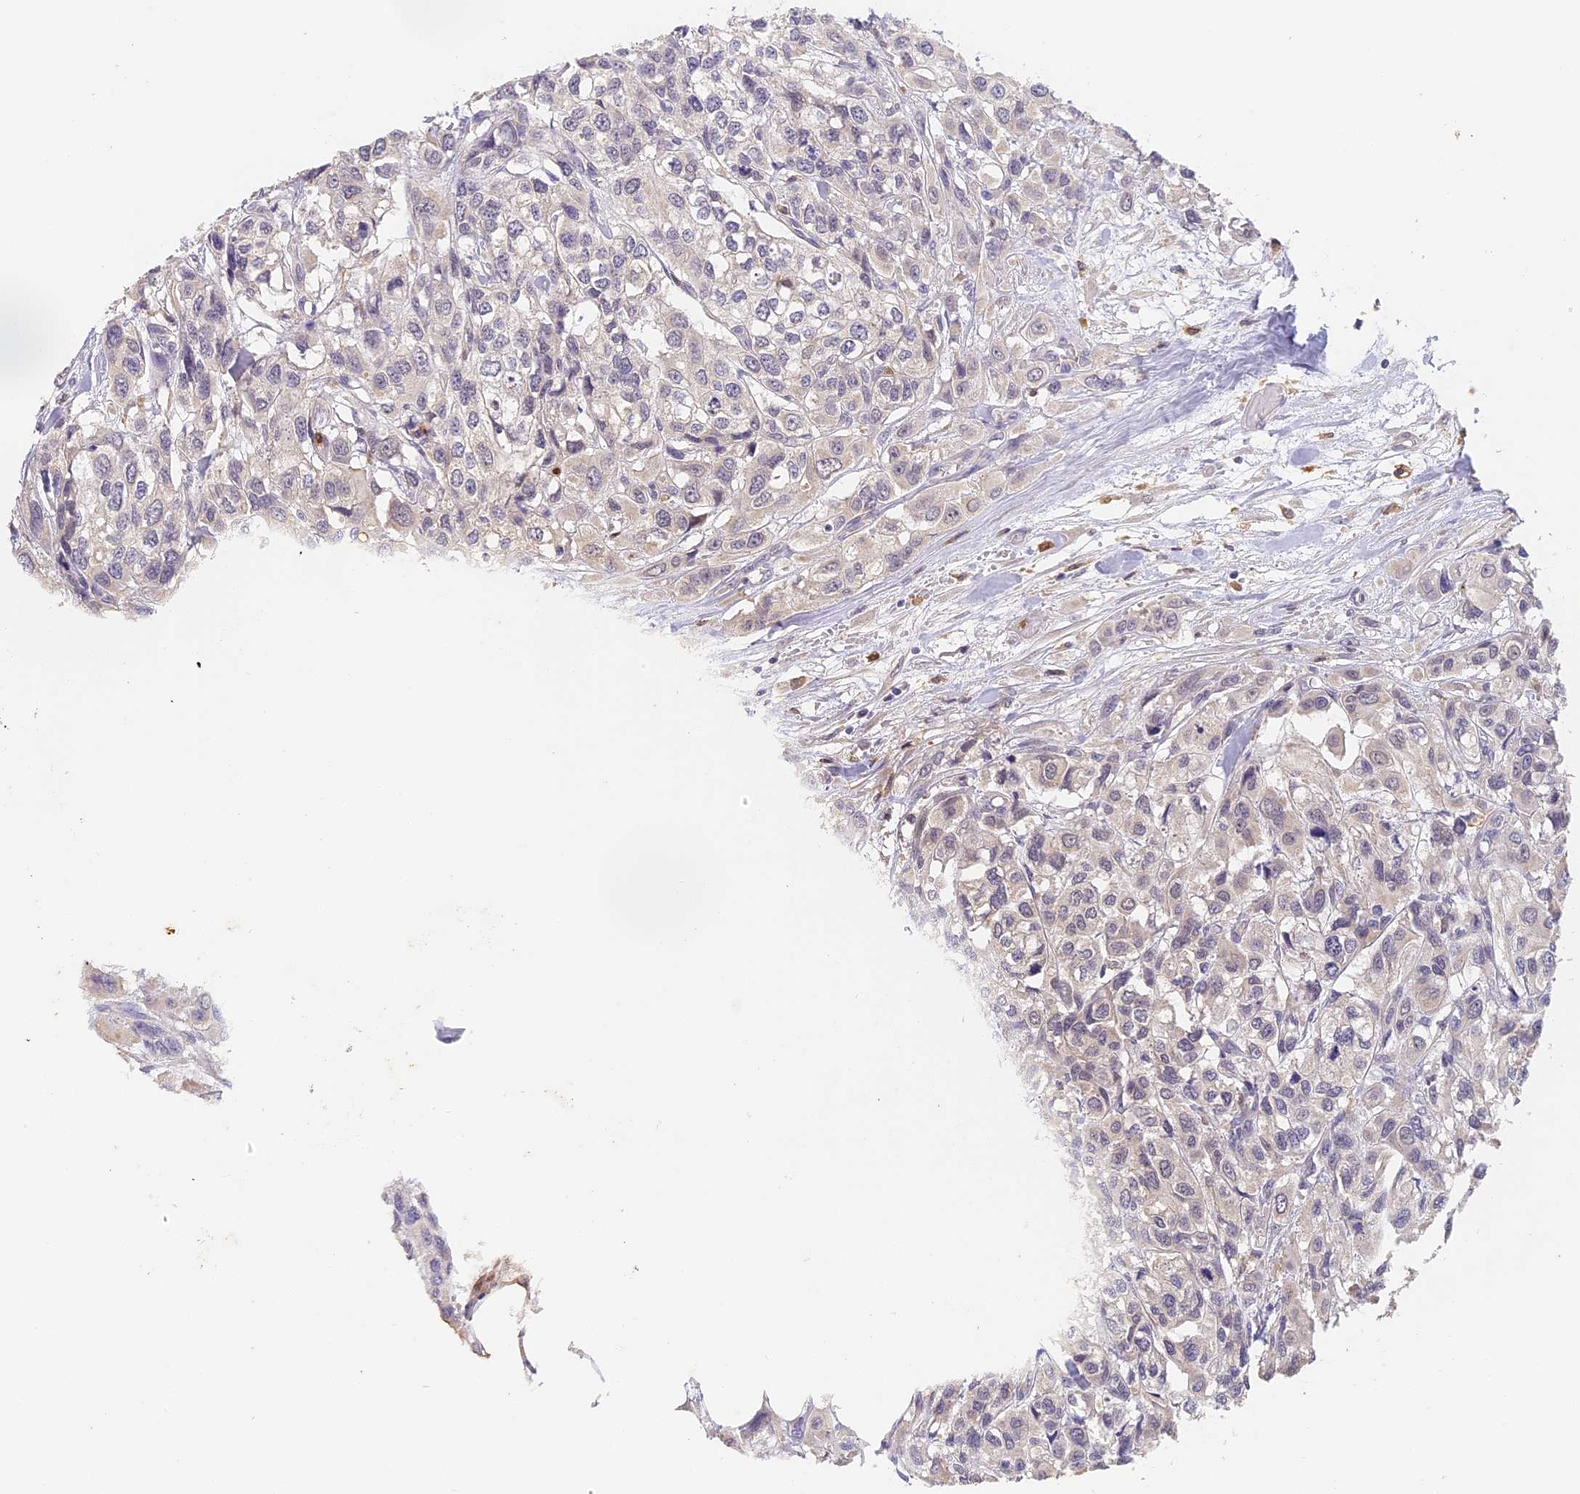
{"staining": {"intensity": "negative", "quantity": "none", "location": "none"}, "tissue": "urothelial cancer", "cell_type": "Tumor cells", "image_type": "cancer", "snomed": [{"axis": "morphology", "description": "Urothelial carcinoma, High grade"}, {"axis": "topography", "description": "Urinary bladder"}], "caption": "Tumor cells are negative for protein expression in human high-grade urothelial carcinoma.", "gene": "NCF4", "patient": {"sex": "male", "age": 67}}